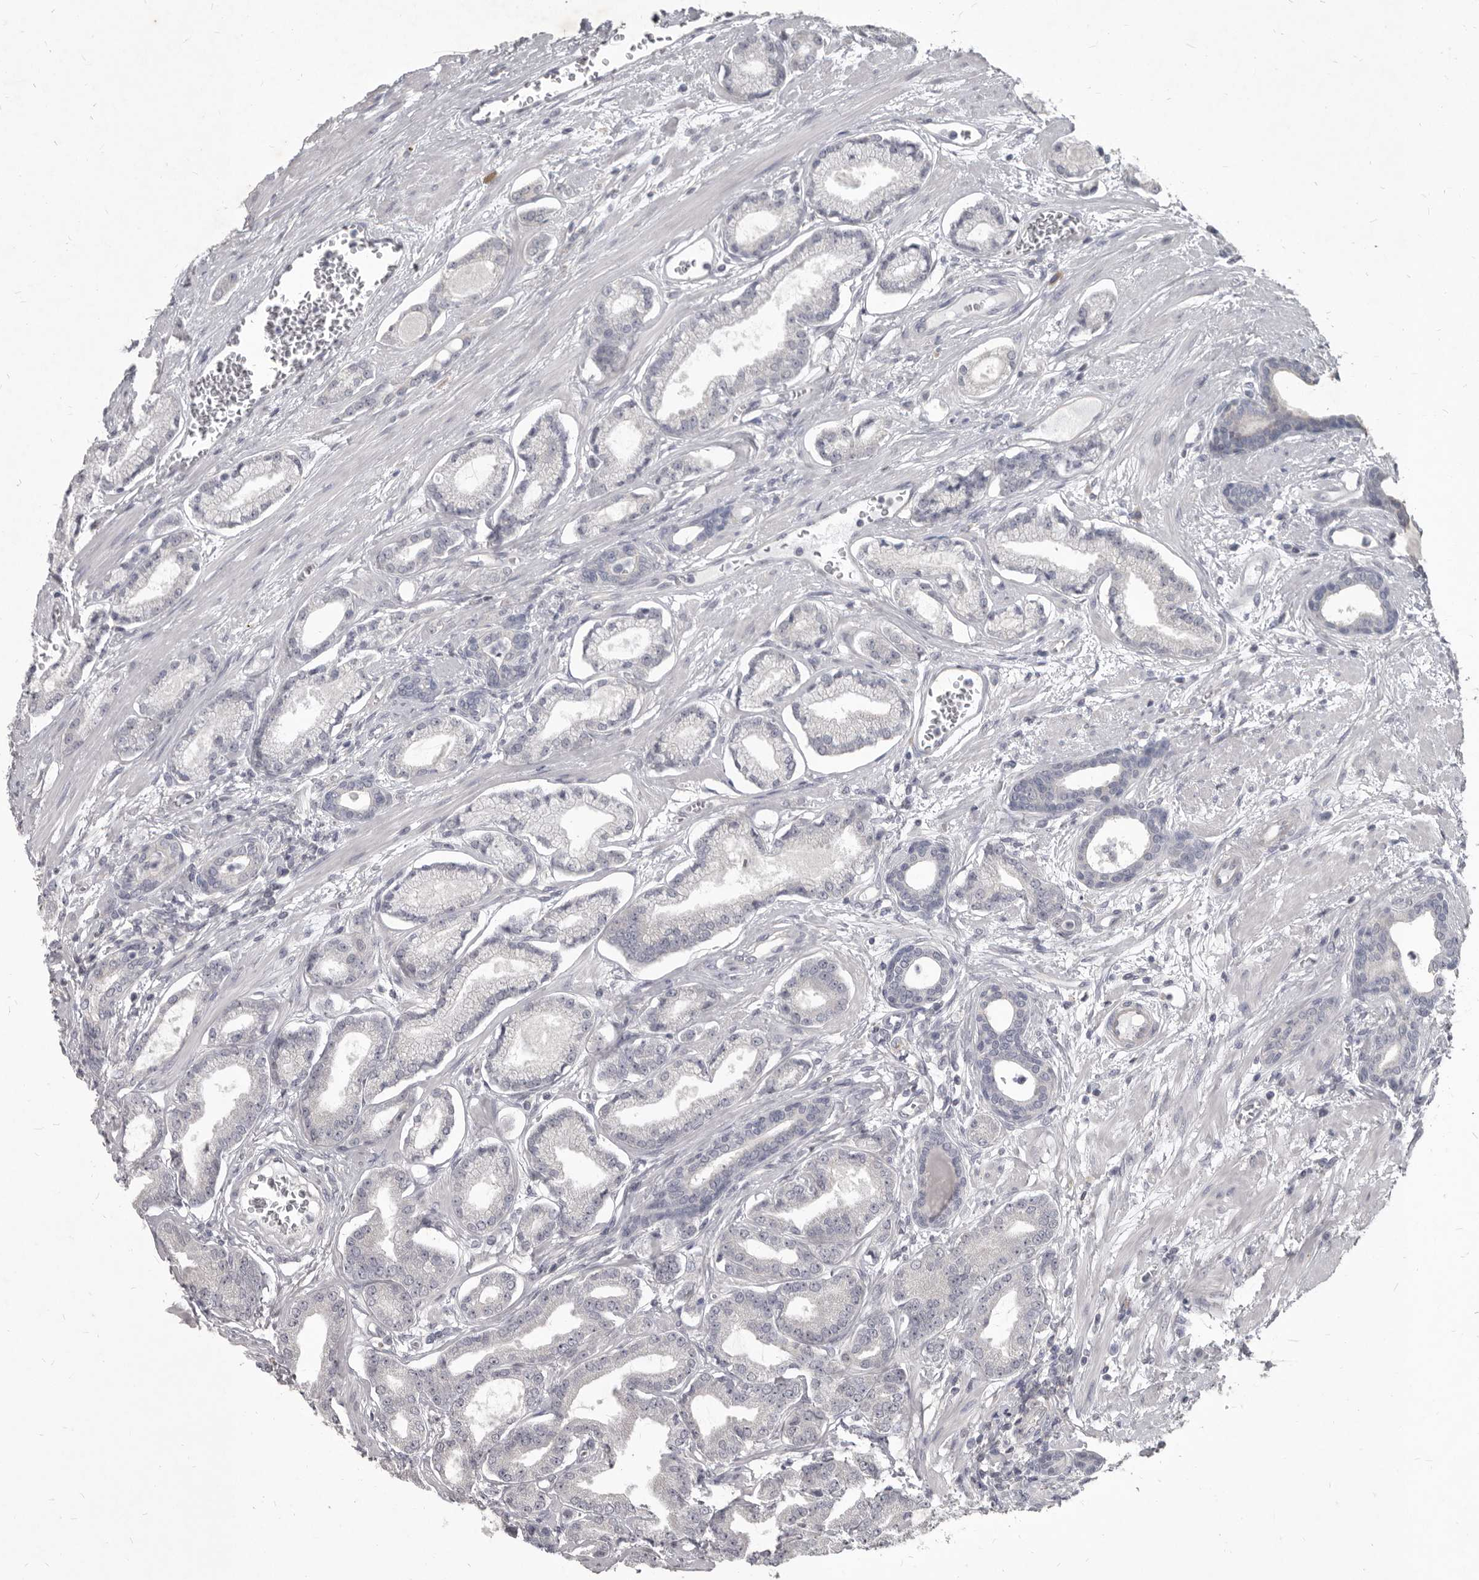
{"staining": {"intensity": "negative", "quantity": "none", "location": "none"}, "tissue": "prostate cancer", "cell_type": "Tumor cells", "image_type": "cancer", "snomed": [{"axis": "morphology", "description": "Adenocarcinoma, Low grade"}, {"axis": "topography", "description": "Prostate"}], "caption": "Immunohistochemistry micrograph of human prostate adenocarcinoma (low-grade) stained for a protein (brown), which displays no staining in tumor cells.", "gene": "GSK3B", "patient": {"sex": "male", "age": 60}}